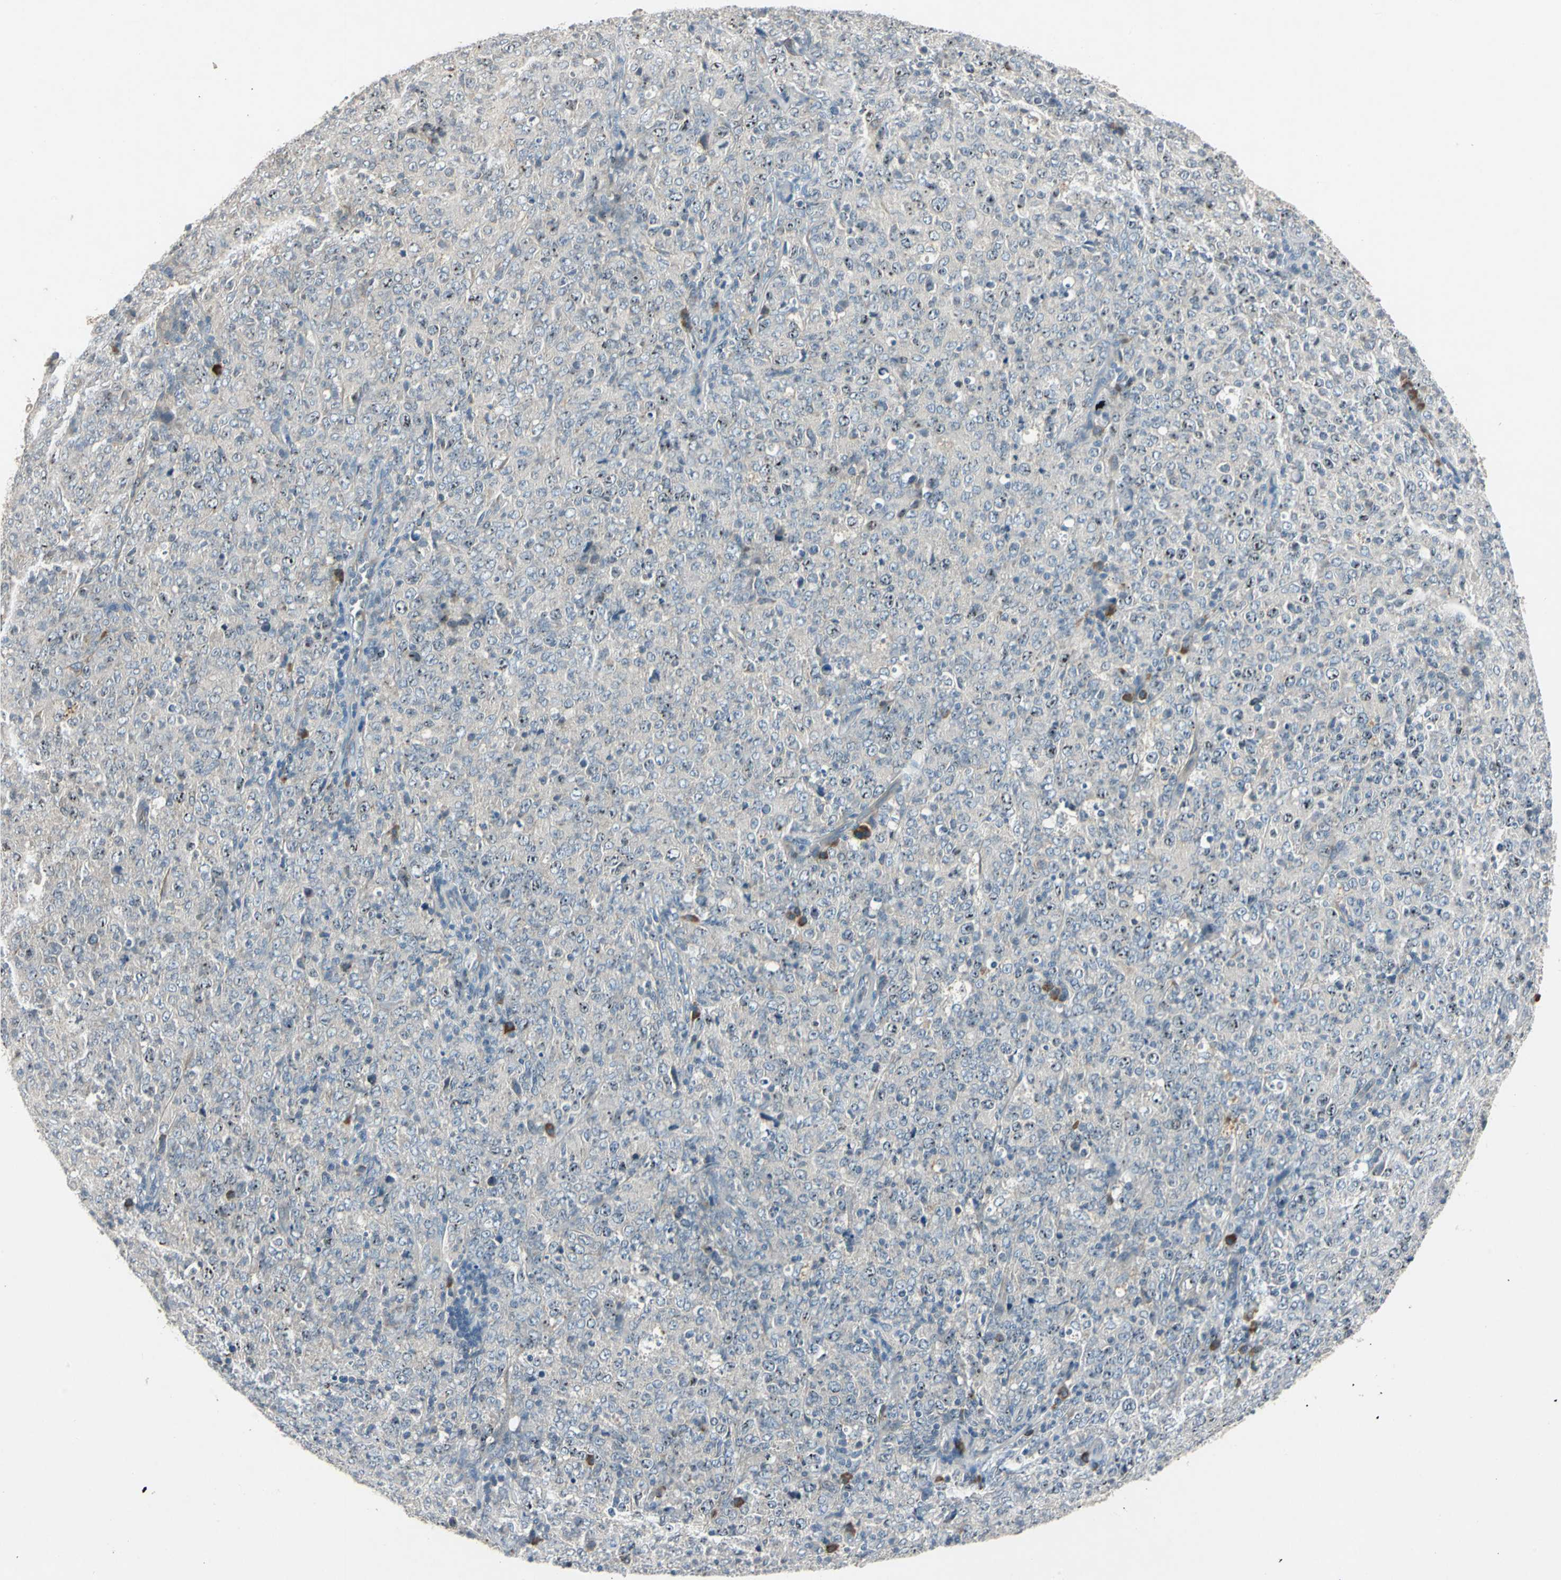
{"staining": {"intensity": "moderate", "quantity": "25%-75%", "location": "nuclear"}, "tissue": "lymphoma", "cell_type": "Tumor cells", "image_type": "cancer", "snomed": [{"axis": "morphology", "description": "Malignant lymphoma, non-Hodgkin's type, High grade"}, {"axis": "topography", "description": "Tonsil"}], "caption": "Protein staining by immunohistochemistry shows moderate nuclear staining in approximately 25%-75% of tumor cells in high-grade malignant lymphoma, non-Hodgkin's type.", "gene": "SLC2A13", "patient": {"sex": "female", "age": 36}}